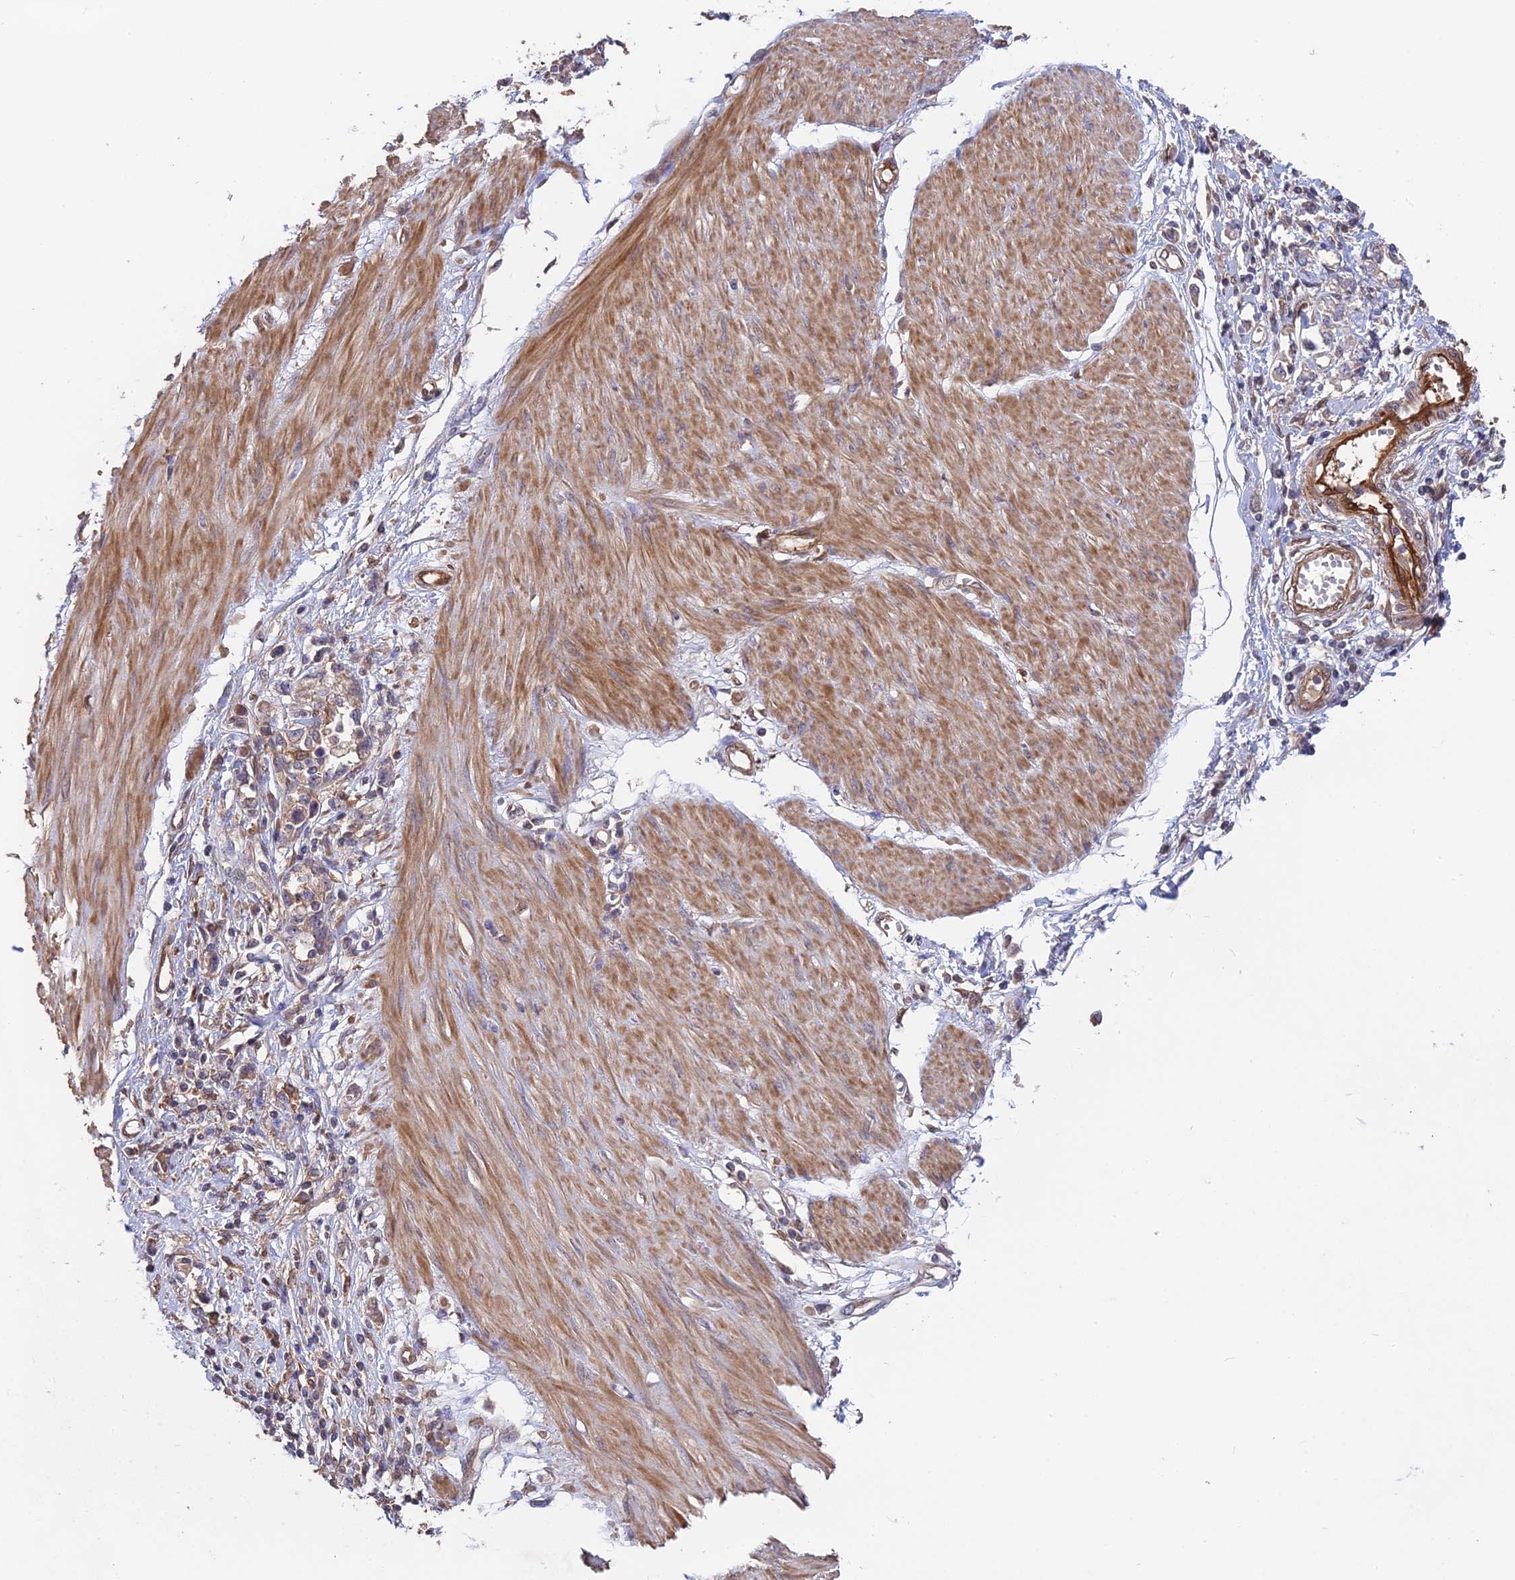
{"staining": {"intensity": "weak", "quantity": "<25%", "location": "cytoplasmic/membranous"}, "tissue": "stomach cancer", "cell_type": "Tumor cells", "image_type": "cancer", "snomed": [{"axis": "morphology", "description": "Adenocarcinoma, NOS"}, {"axis": "topography", "description": "Stomach"}], "caption": "Protein analysis of stomach cancer (adenocarcinoma) demonstrates no significant positivity in tumor cells.", "gene": "SAC3D1", "patient": {"sex": "female", "age": 76}}